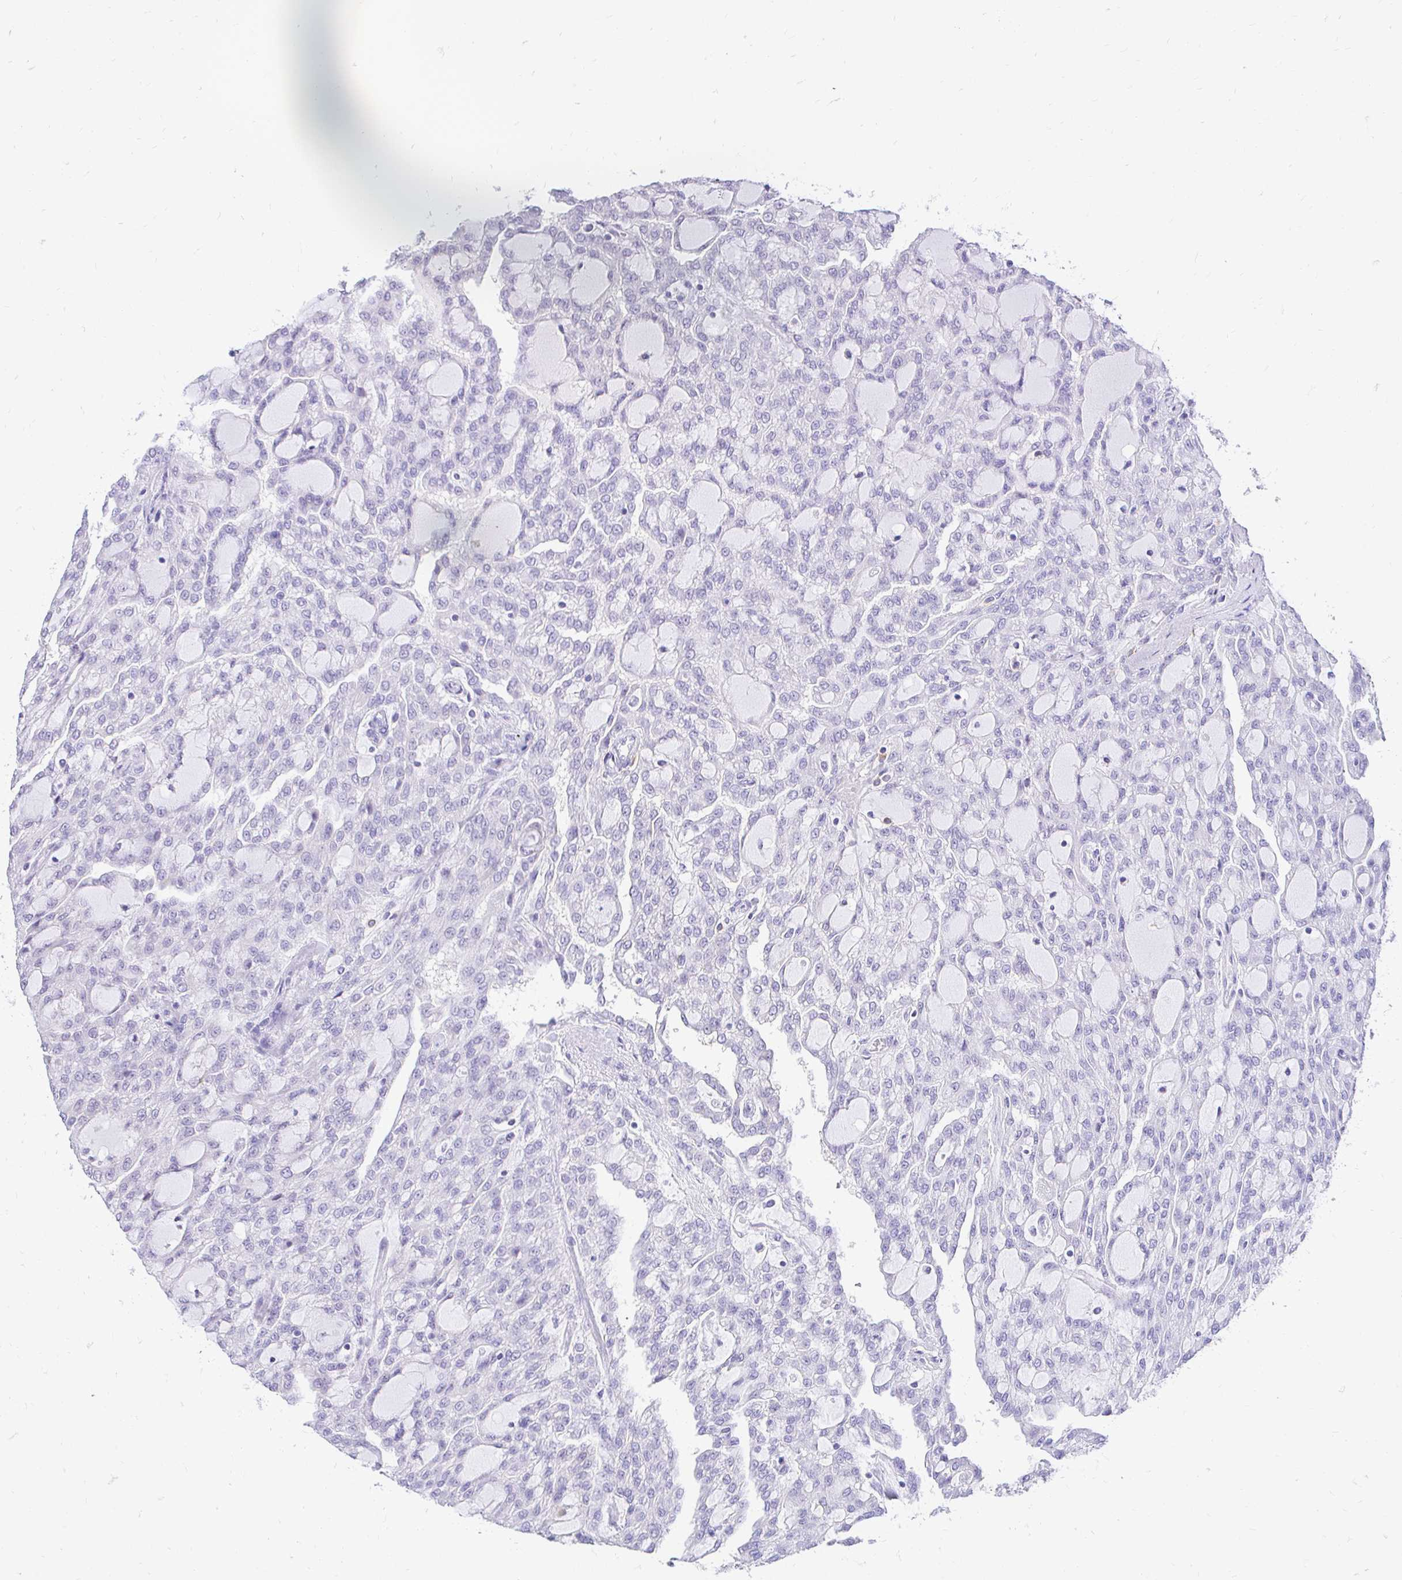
{"staining": {"intensity": "negative", "quantity": "none", "location": "none"}, "tissue": "renal cancer", "cell_type": "Tumor cells", "image_type": "cancer", "snomed": [{"axis": "morphology", "description": "Adenocarcinoma, NOS"}, {"axis": "topography", "description": "Kidney"}], "caption": "Adenocarcinoma (renal) was stained to show a protein in brown. There is no significant staining in tumor cells.", "gene": "FATE1", "patient": {"sex": "male", "age": 63}}